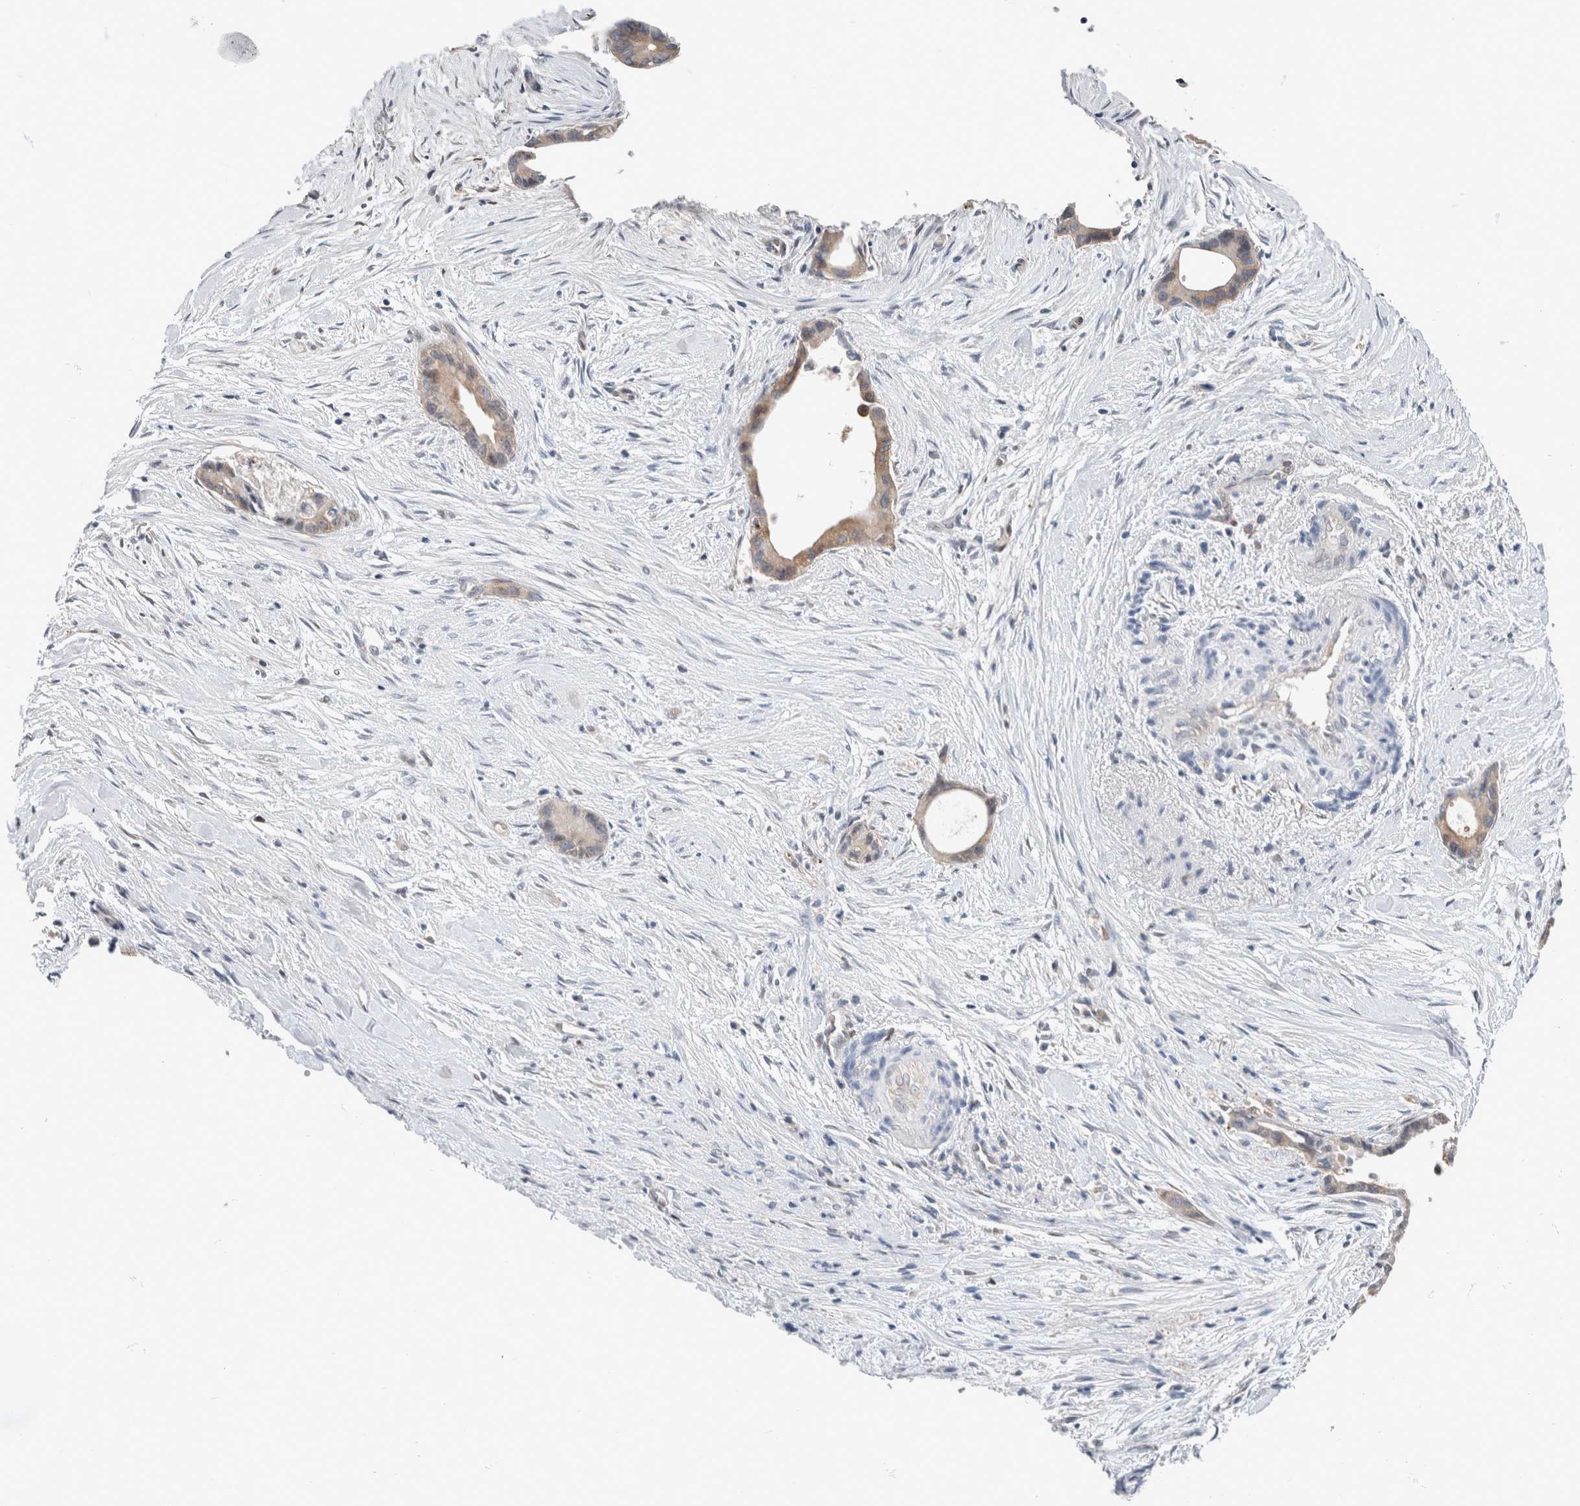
{"staining": {"intensity": "weak", "quantity": ">75%", "location": "cytoplasmic/membranous"}, "tissue": "liver cancer", "cell_type": "Tumor cells", "image_type": "cancer", "snomed": [{"axis": "morphology", "description": "Cholangiocarcinoma"}, {"axis": "topography", "description": "Liver"}], "caption": "Immunohistochemical staining of liver cholangiocarcinoma demonstrates weak cytoplasmic/membranous protein expression in about >75% of tumor cells.", "gene": "XPNPEP1", "patient": {"sex": "female", "age": 55}}